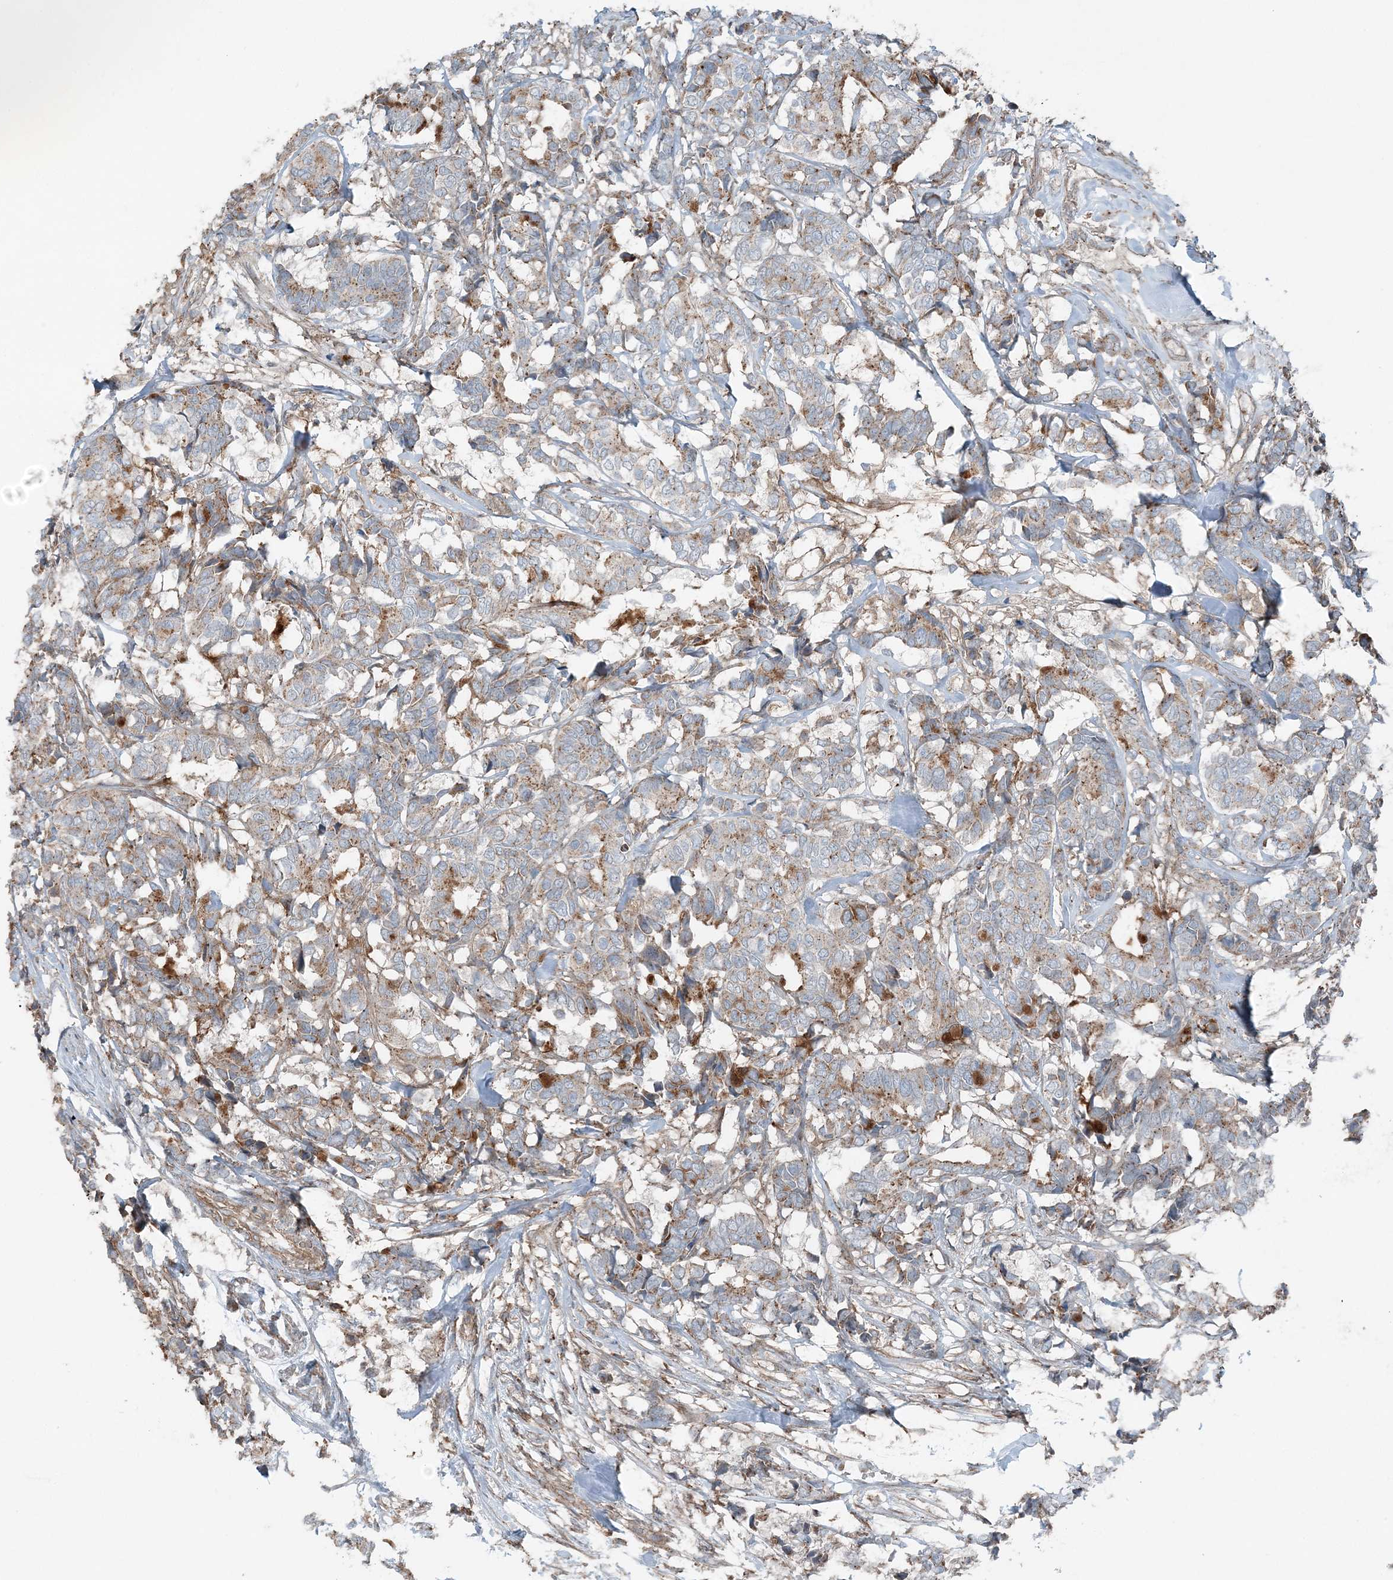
{"staining": {"intensity": "moderate", "quantity": "25%-75%", "location": "cytoplasmic/membranous"}, "tissue": "breast cancer", "cell_type": "Tumor cells", "image_type": "cancer", "snomed": [{"axis": "morphology", "description": "Duct carcinoma"}, {"axis": "topography", "description": "Breast"}], "caption": "Moderate cytoplasmic/membranous positivity is identified in approximately 25%-75% of tumor cells in breast cancer. The protein of interest is shown in brown color, while the nuclei are stained blue.", "gene": "KY", "patient": {"sex": "female", "age": 87}}